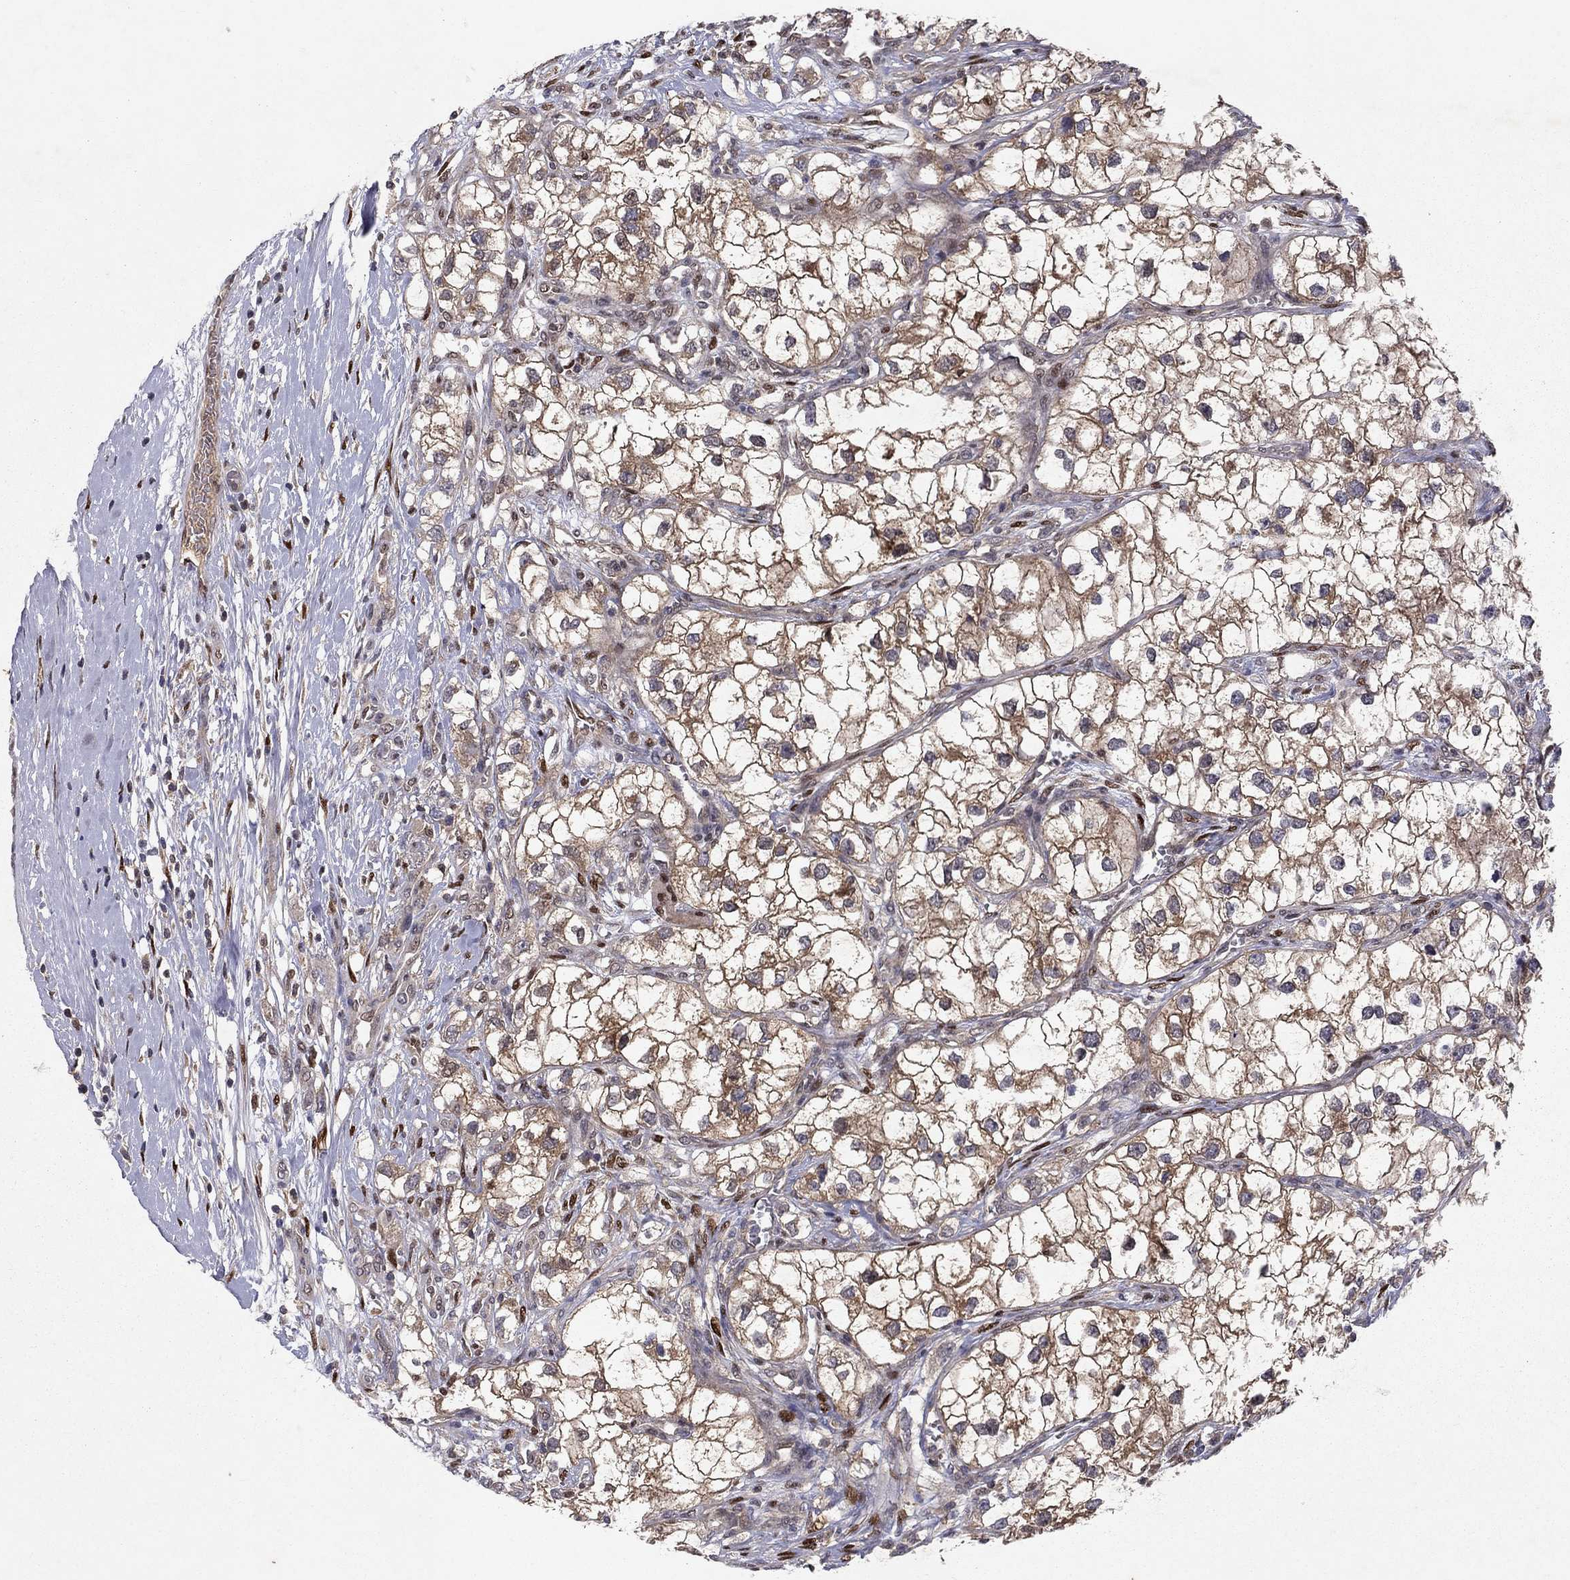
{"staining": {"intensity": "moderate", "quantity": "25%-75%", "location": "cytoplasmic/membranous"}, "tissue": "renal cancer", "cell_type": "Tumor cells", "image_type": "cancer", "snomed": [{"axis": "morphology", "description": "Adenocarcinoma, NOS"}, {"axis": "topography", "description": "Kidney"}], "caption": "Immunohistochemical staining of renal adenocarcinoma demonstrates medium levels of moderate cytoplasmic/membranous staining in approximately 25%-75% of tumor cells. Using DAB (3,3'-diaminobenzidine) (brown) and hematoxylin (blue) stains, captured at high magnification using brightfield microscopy.", "gene": "CRTC1", "patient": {"sex": "male", "age": 59}}